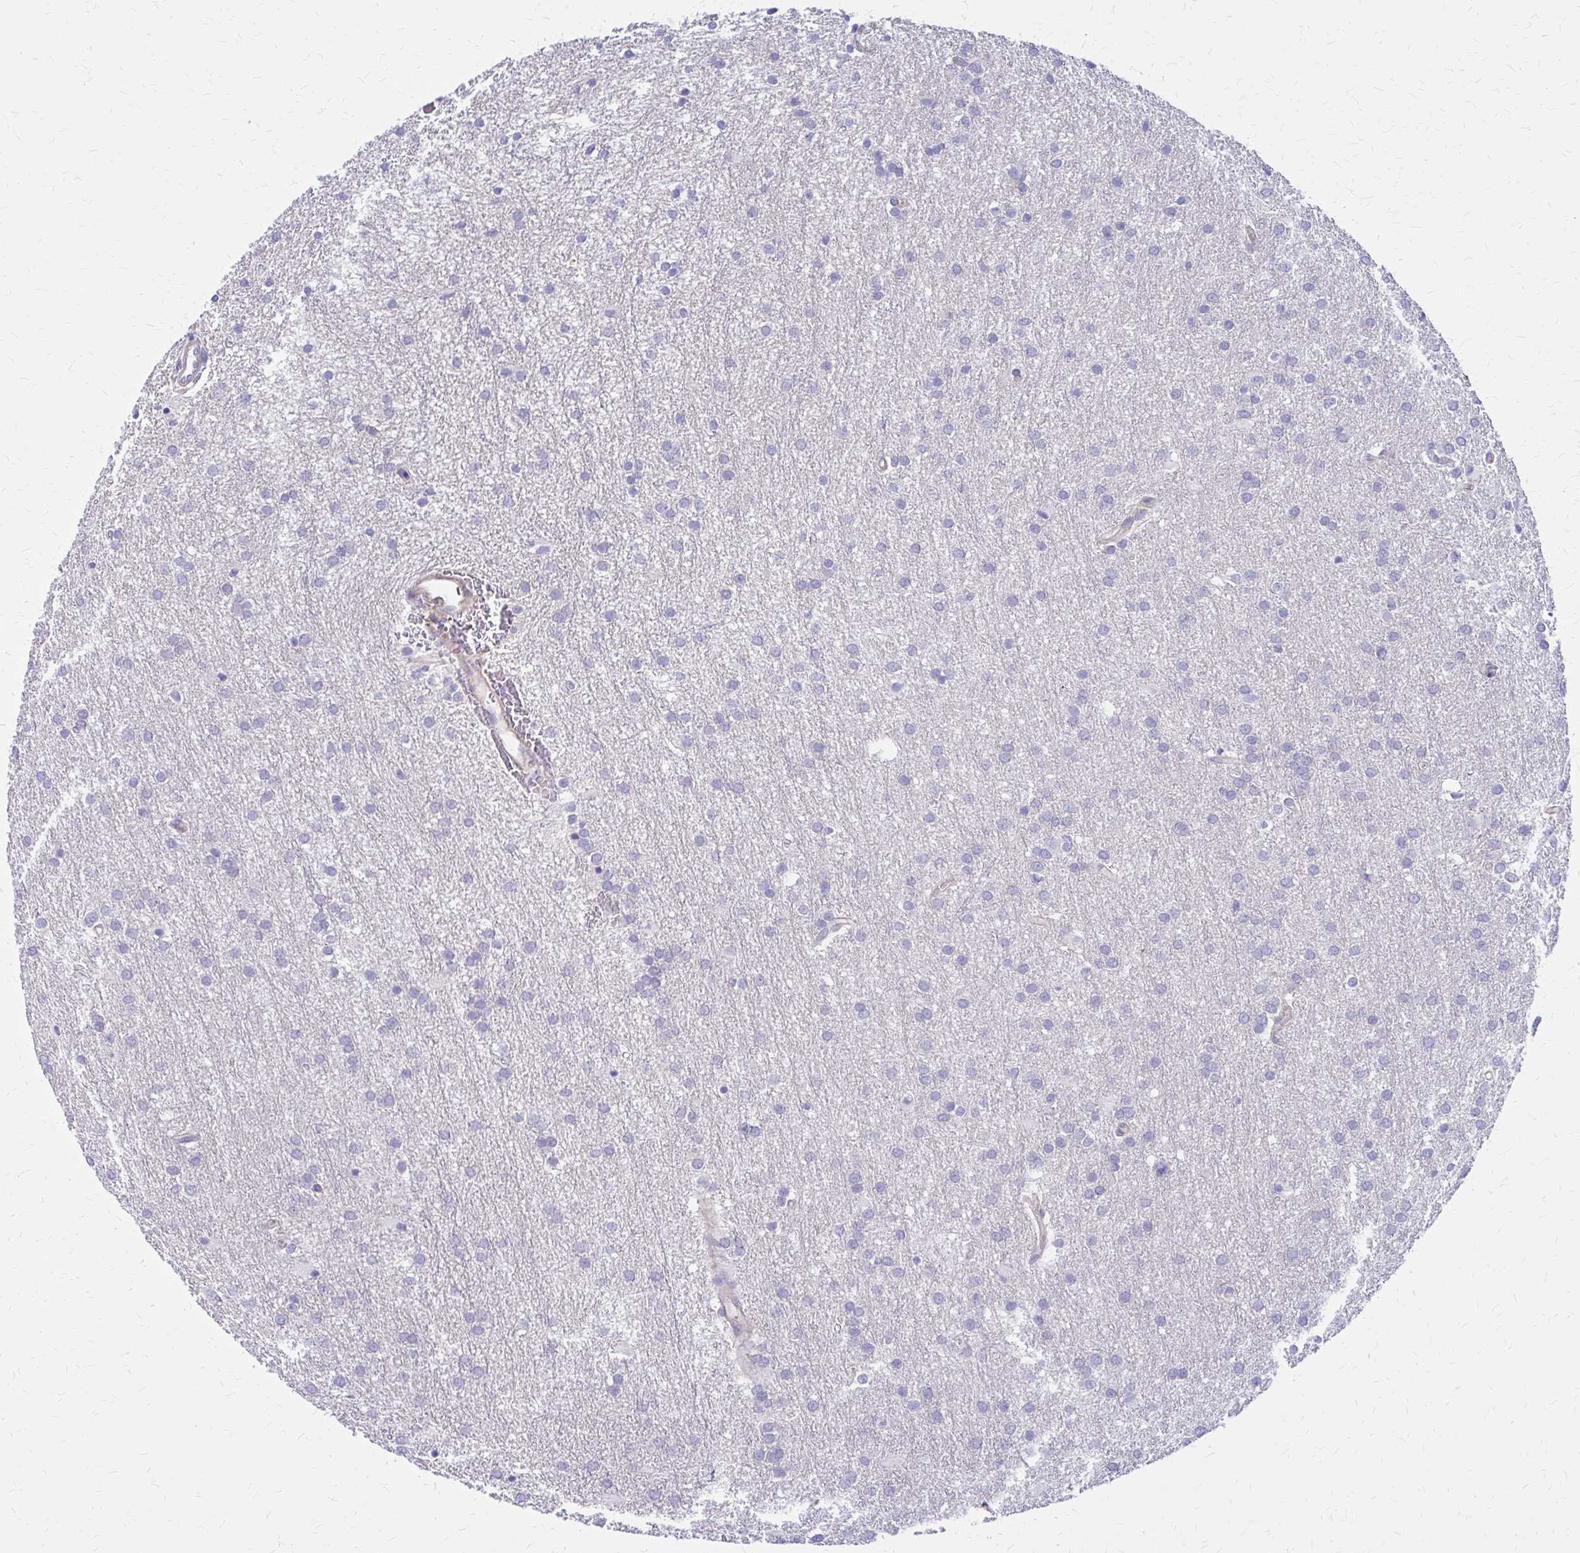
{"staining": {"intensity": "negative", "quantity": "none", "location": "none"}, "tissue": "glioma", "cell_type": "Tumor cells", "image_type": "cancer", "snomed": [{"axis": "morphology", "description": "Glioma, malignant, Low grade"}, {"axis": "topography", "description": "Brain"}], "caption": "A histopathology image of glioma stained for a protein exhibits no brown staining in tumor cells. The staining was performed using DAB (3,3'-diaminobenzidine) to visualize the protein expression in brown, while the nuclei were stained in blue with hematoxylin (Magnification: 20x).", "gene": "GLYATL2", "patient": {"sex": "female", "age": 32}}